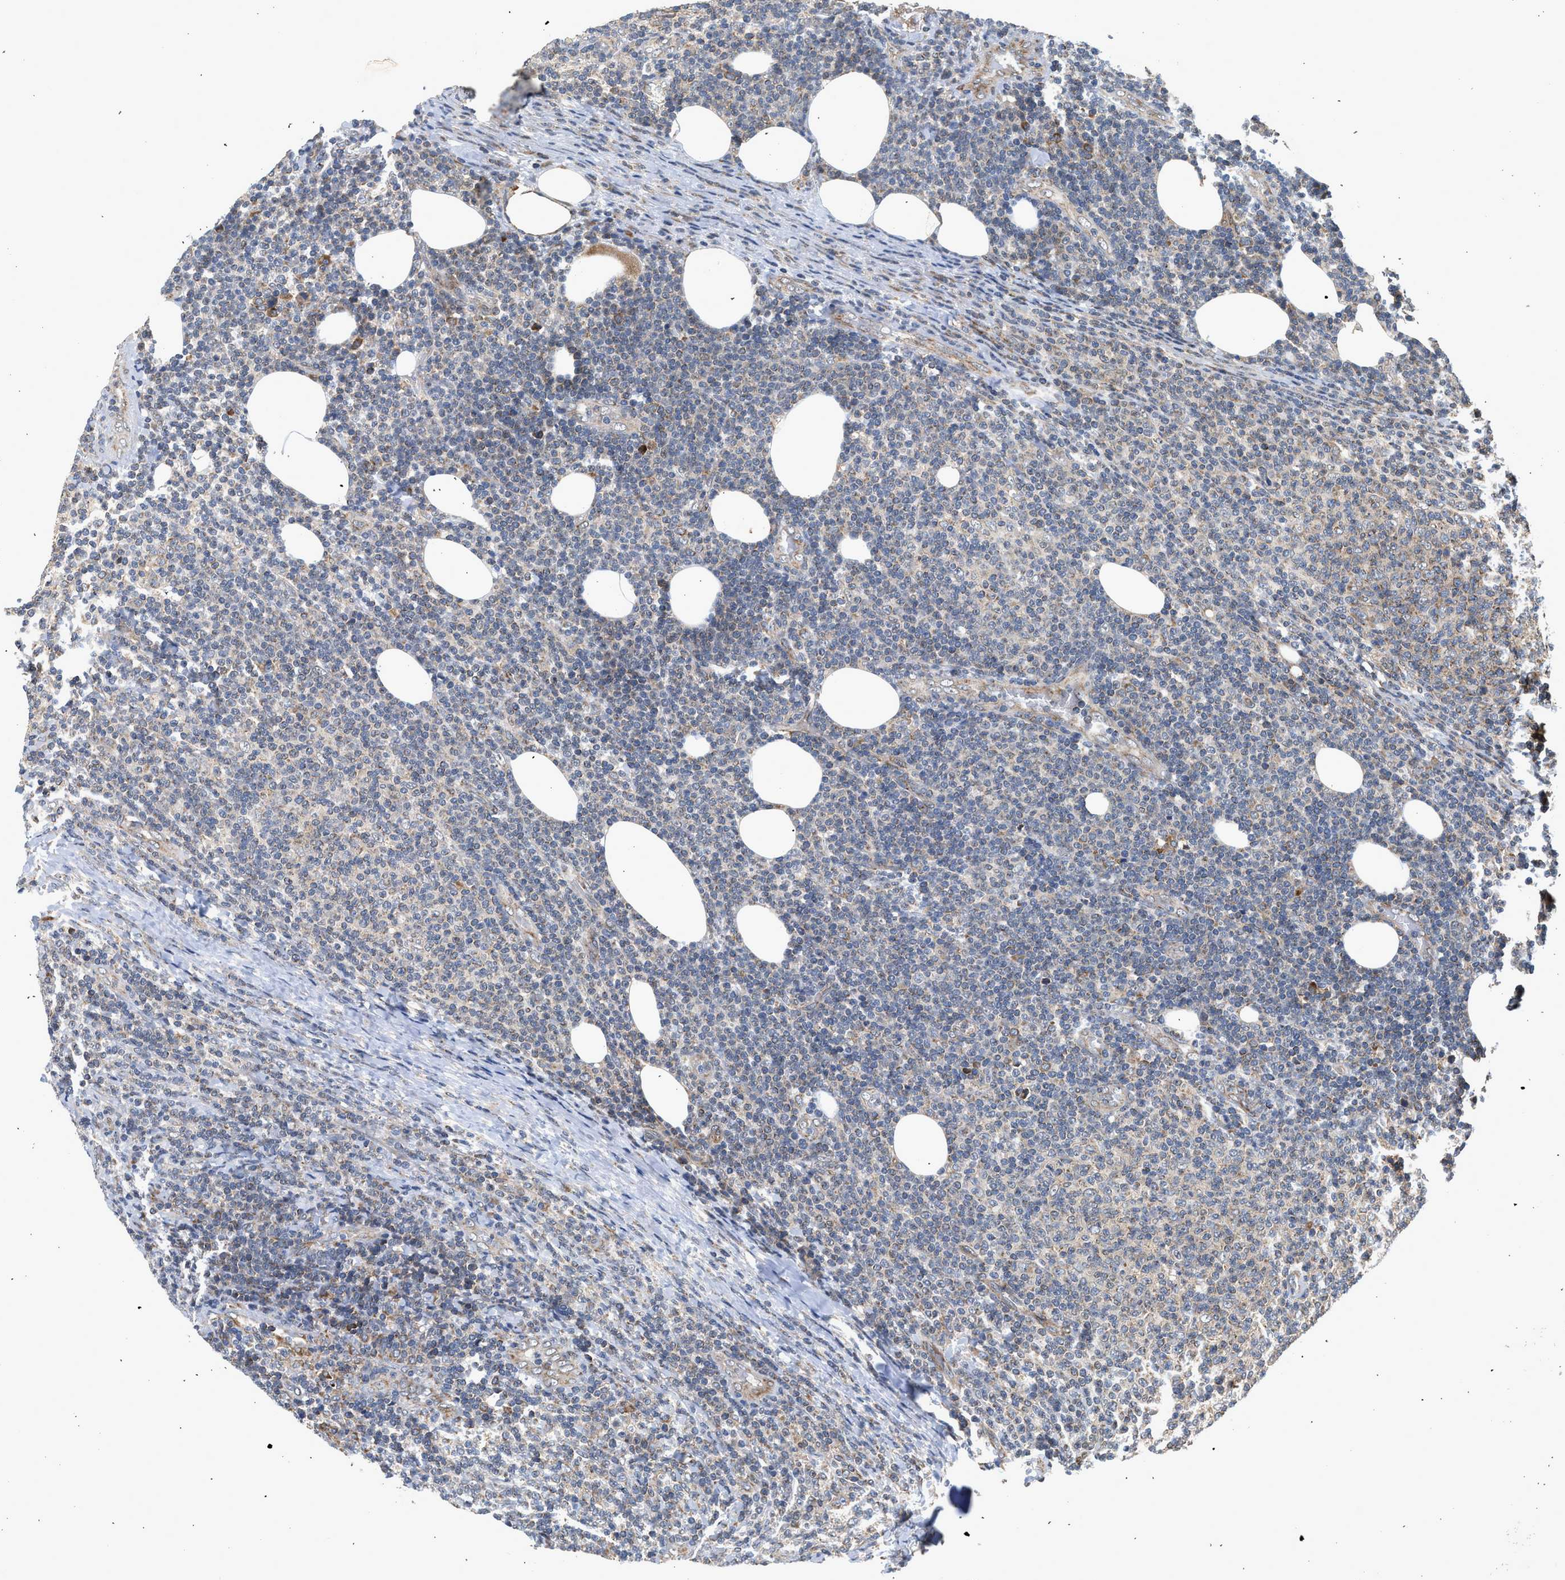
{"staining": {"intensity": "negative", "quantity": "none", "location": "none"}, "tissue": "lymphoma", "cell_type": "Tumor cells", "image_type": "cancer", "snomed": [{"axis": "morphology", "description": "Malignant lymphoma, non-Hodgkin's type, Low grade"}, {"axis": "topography", "description": "Lymph node"}], "caption": "Immunohistochemistry (IHC) photomicrograph of neoplastic tissue: human lymphoma stained with DAB displays no significant protein staining in tumor cells. (DAB (3,3'-diaminobenzidine) immunohistochemistry with hematoxylin counter stain).", "gene": "POLG2", "patient": {"sex": "male", "age": 66}}